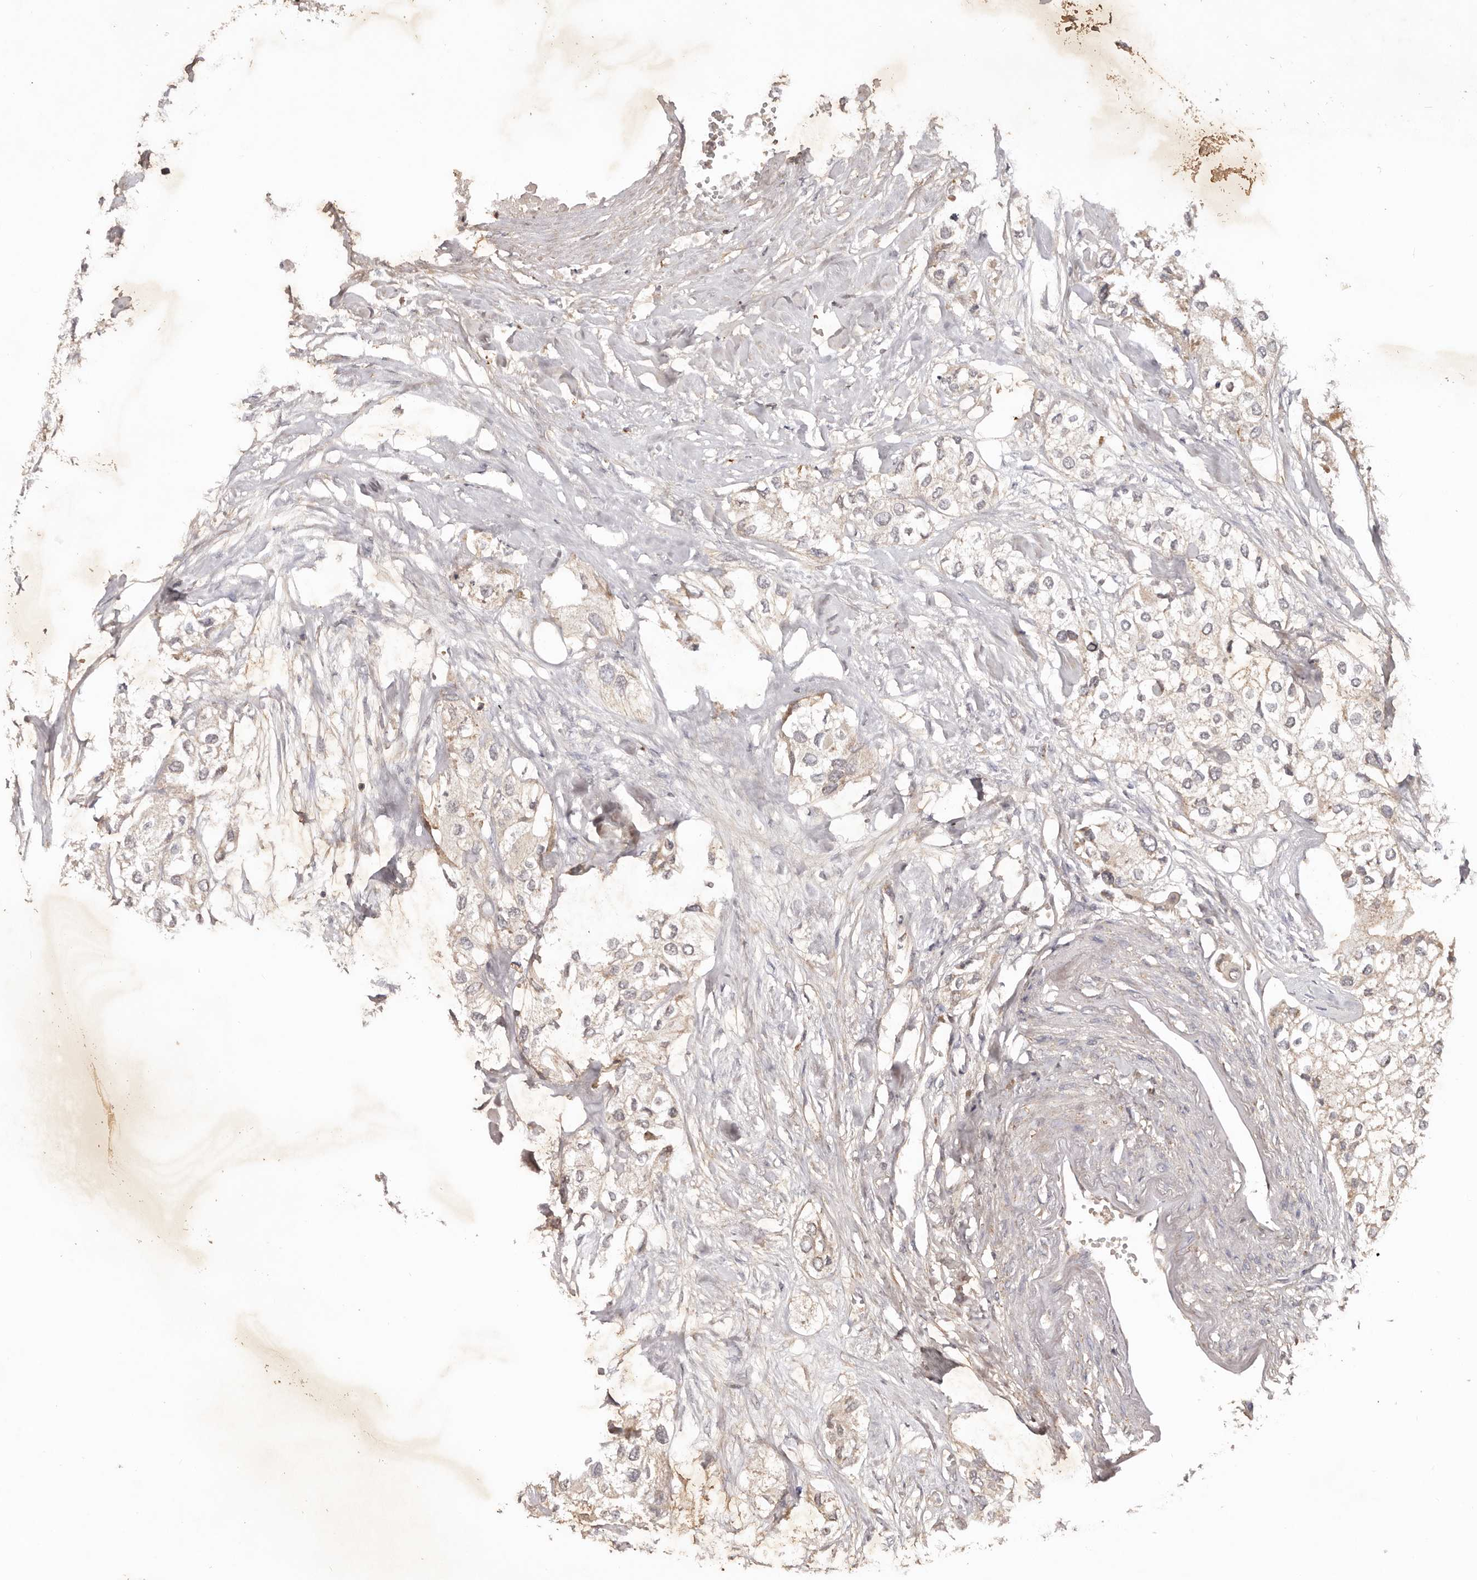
{"staining": {"intensity": "weak", "quantity": "<25%", "location": "cytoplasmic/membranous"}, "tissue": "urothelial cancer", "cell_type": "Tumor cells", "image_type": "cancer", "snomed": [{"axis": "morphology", "description": "Urothelial carcinoma, High grade"}, {"axis": "topography", "description": "Urinary bladder"}], "caption": "Immunohistochemistry (IHC) micrograph of human urothelial cancer stained for a protein (brown), which shows no staining in tumor cells.", "gene": "PKIB", "patient": {"sex": "male", "age": 64}}